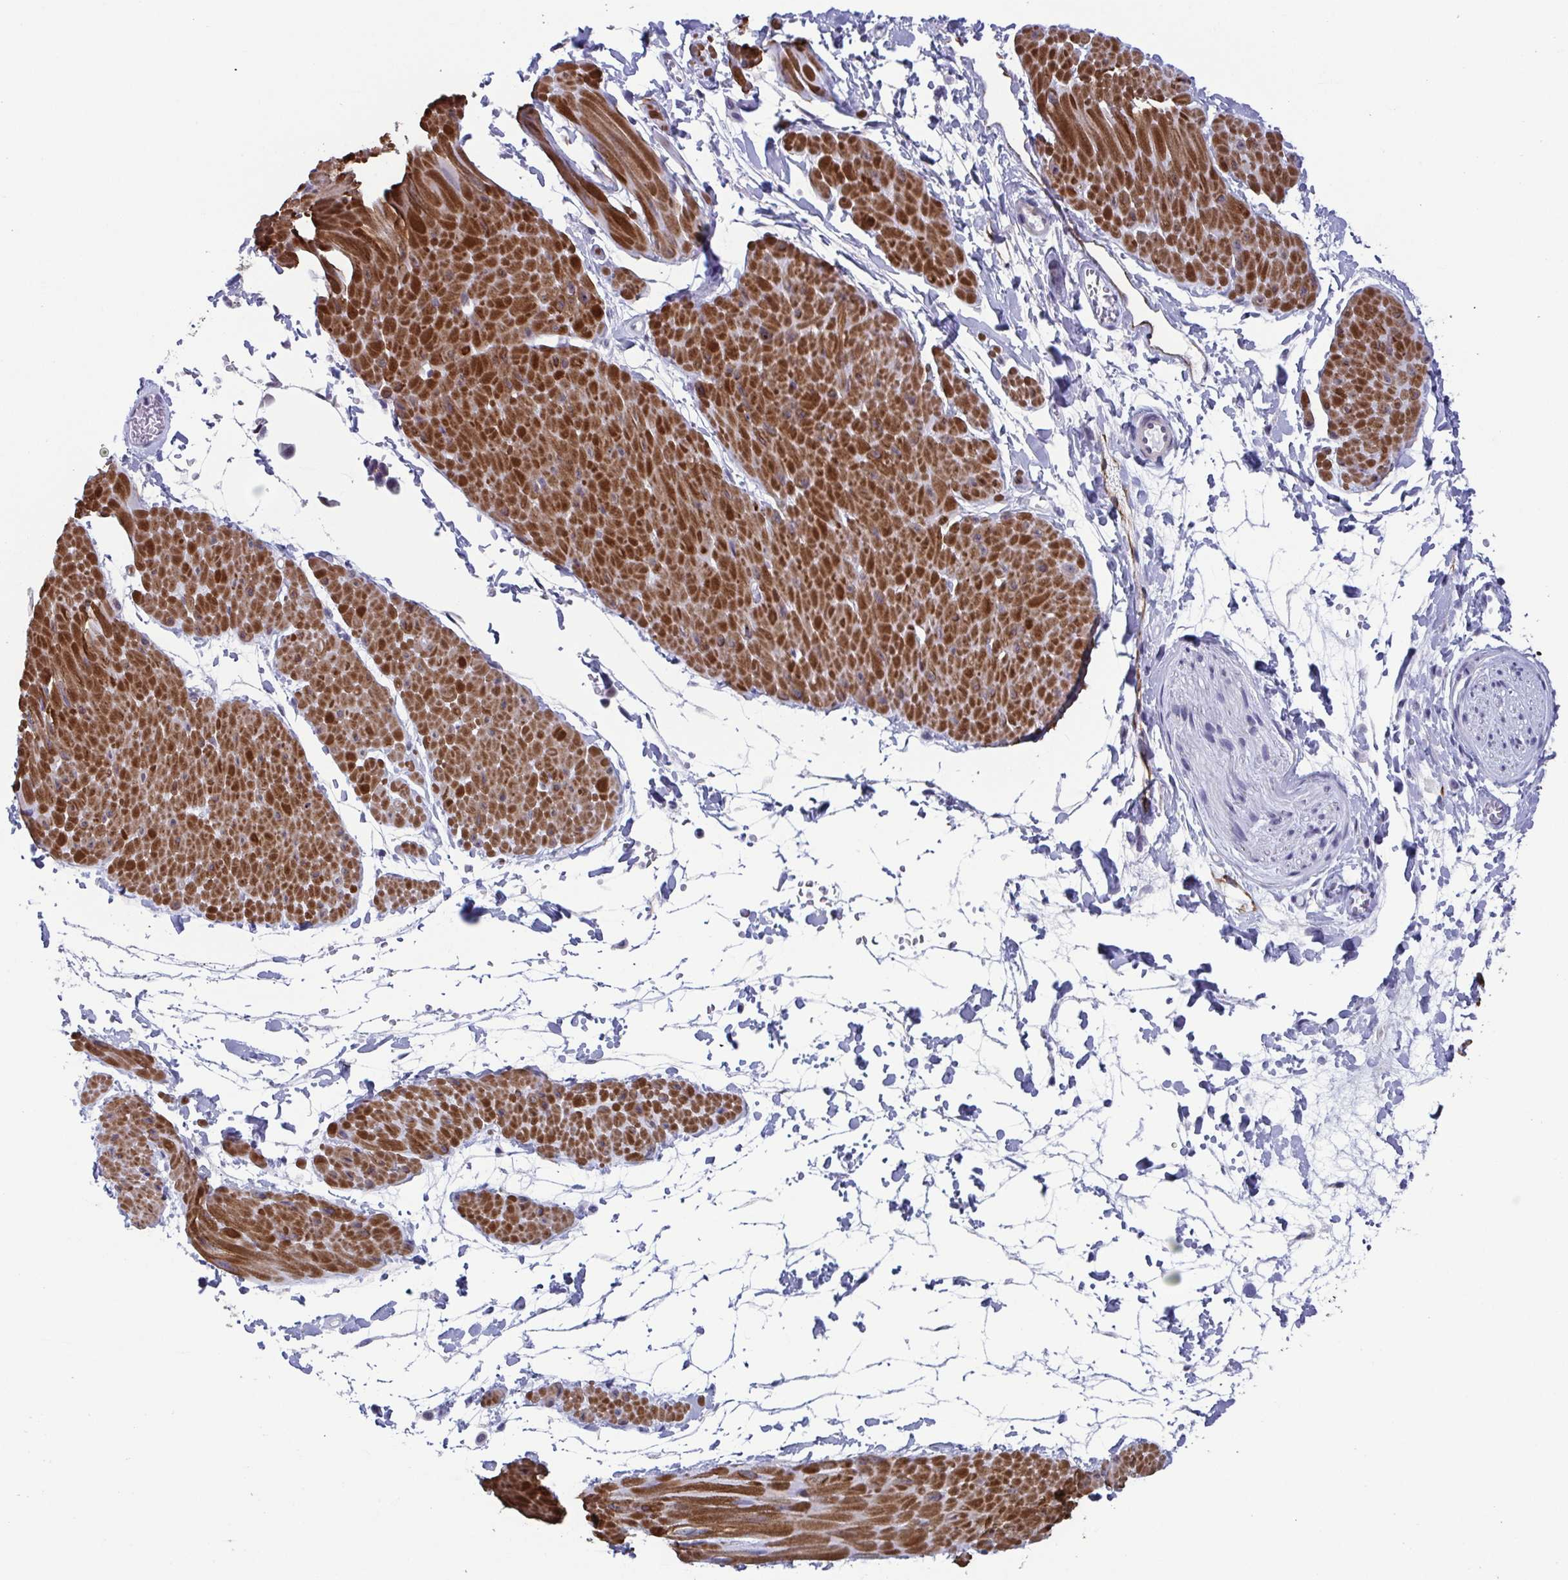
{"staining": {"intensity": "negative", "quantity": "none", "location": "none"}, "tissue": "adipose tissue", "cell_type": "Adipocytes", "image_type": "normal", "snomed": [{"axis": "morphology", "description": "Normal tissue, NOS"}, {"axis": "topography", "description": "Smooth muscle"}, {"axis": "topography", "description": "Peripheral nerve tissue"}], "caption": "Immunohistochemistry (IHC) of unremarkable human adipose tissue exhibits no positivity in adipocytes.", "gene": "TMEM92", "patient": {"sex": "male", "age": 58}}